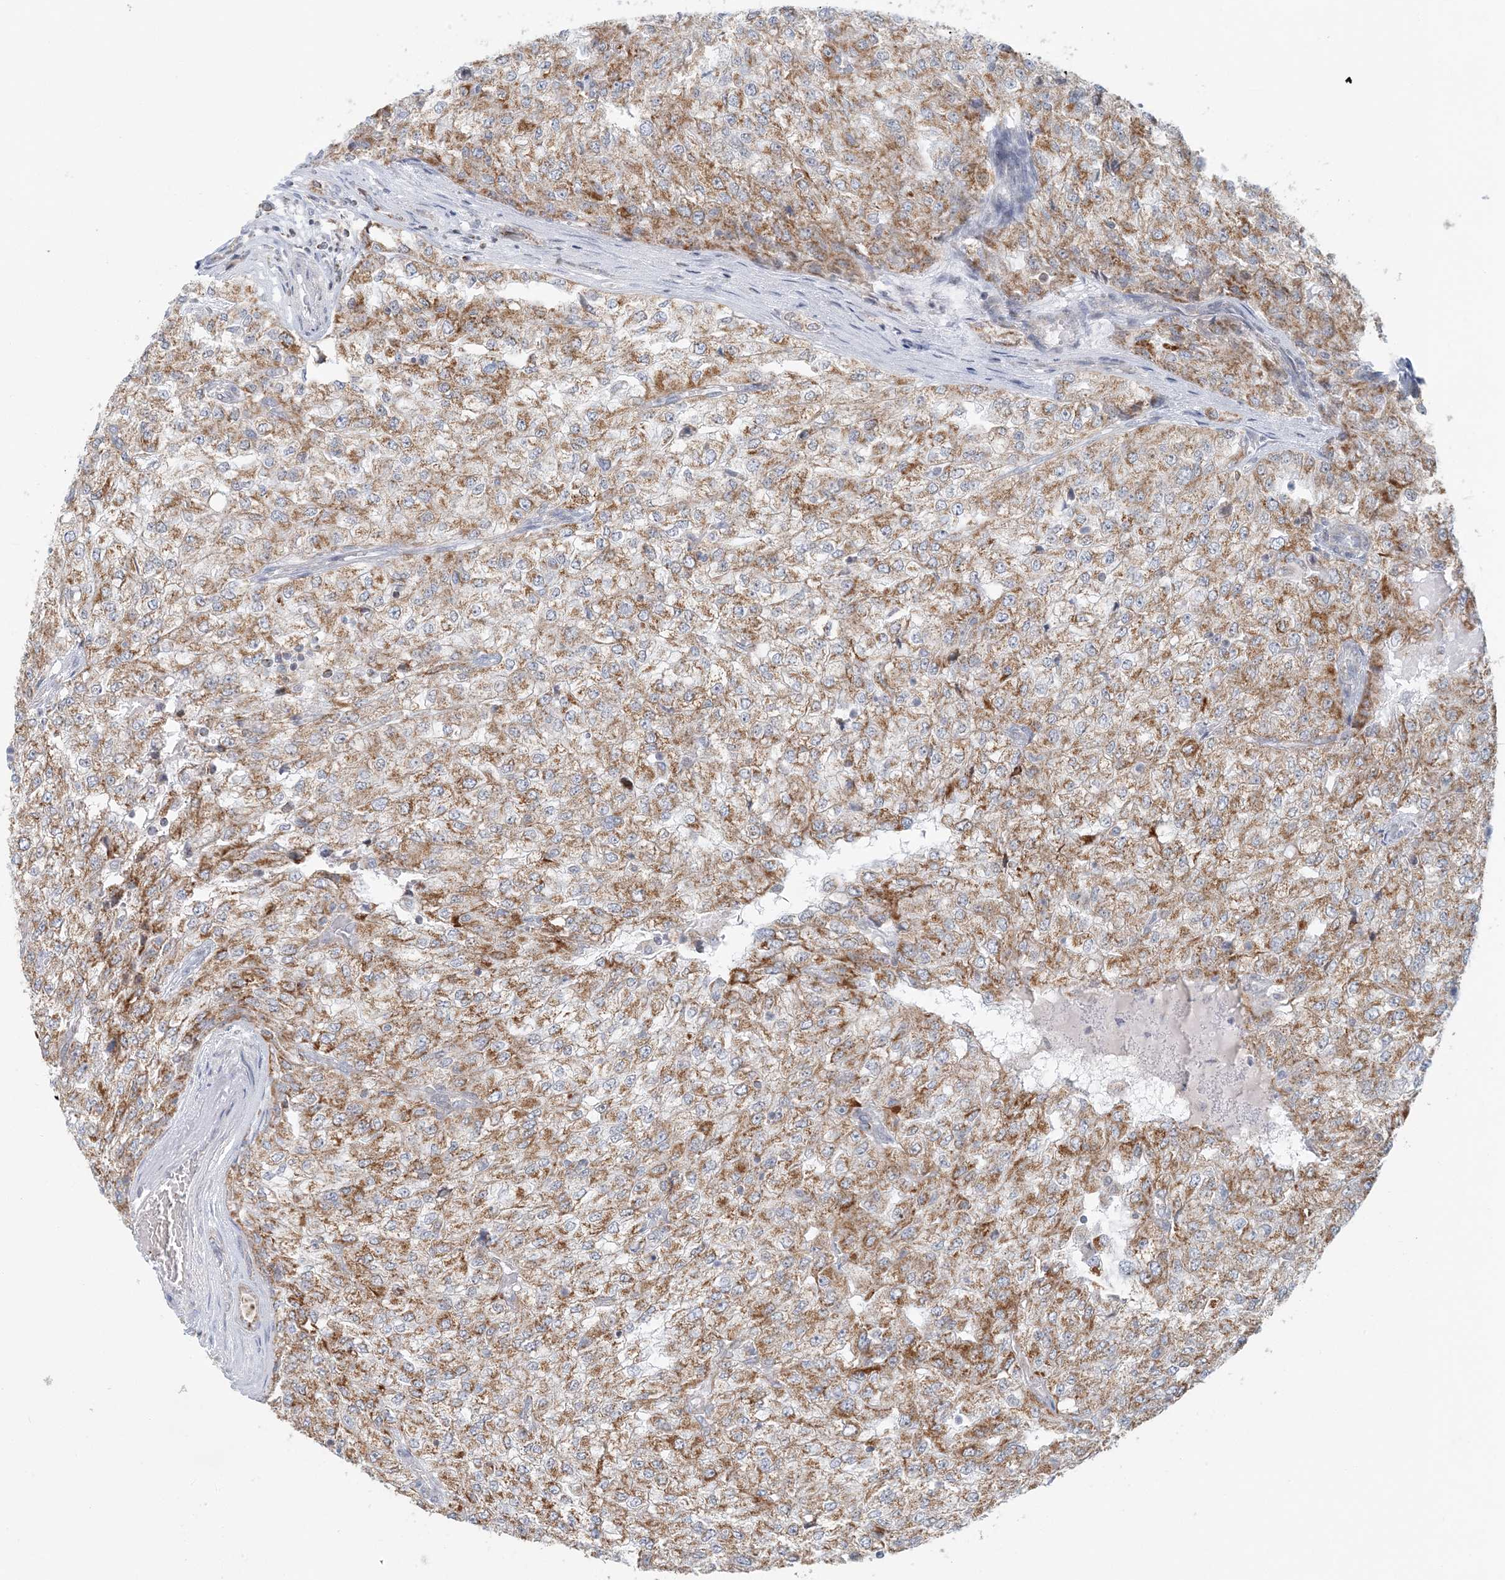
{"staining": {"intensity": "moderate", "quantity": ">75%", "location": "cytoplasmic/membranous"}, "tissue": "renal cancer", "cell_type": "Tumor cells", "image_type": "cancer", "snomed": [{"axis": "morphology", "description": "Adenocarcinoma, NOS"}, {"axis": "topography", "description": "Kidney"}], "caption": "A brown stain shows moderate cytoplasmic/membranous positivity of a protein in renal cancer tumor cells.", "gene": "BDH1", "patient": {"sex": "female", "age": 54}}